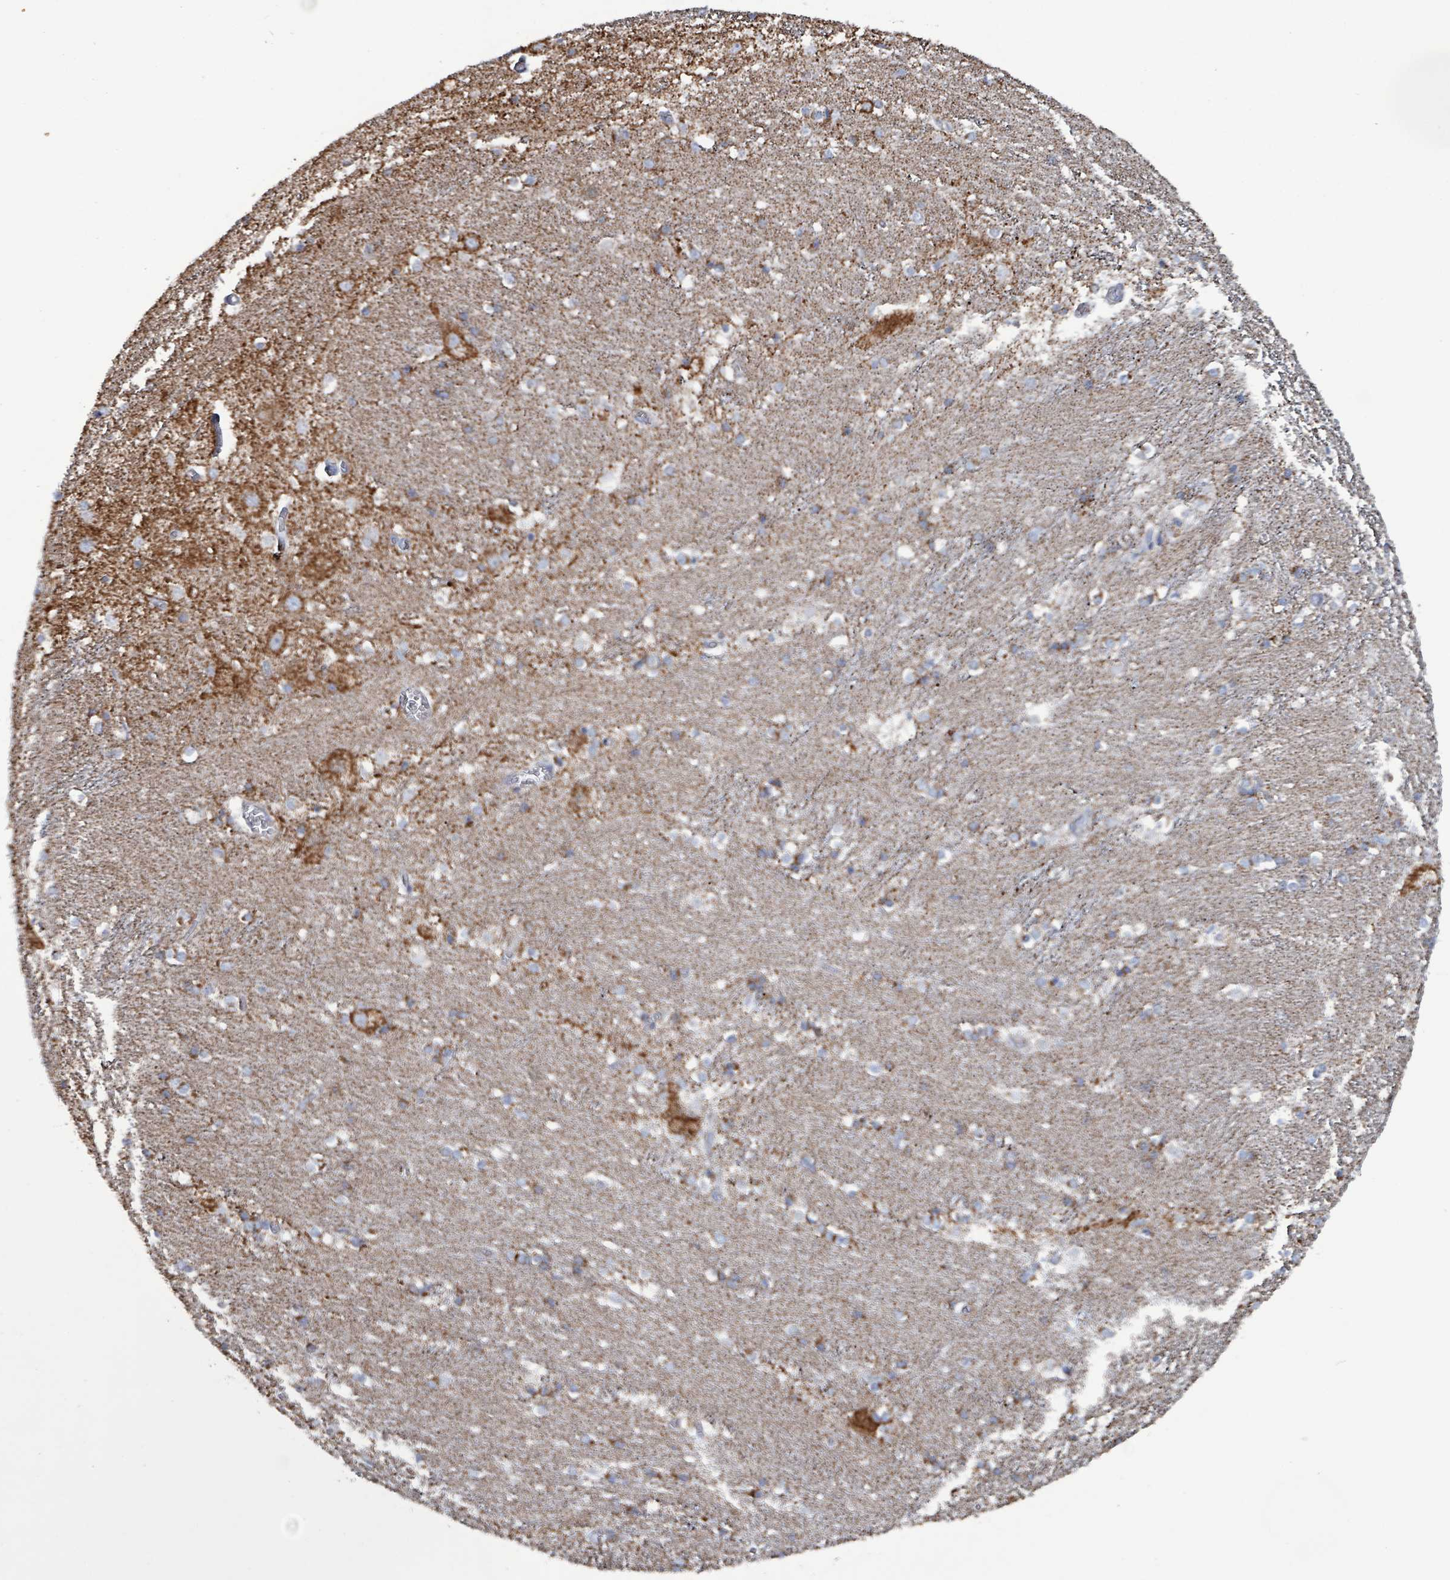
{"staining": {"intensity": "negative", "quantity": "none", "location": "none"}, "tissue": "caudate", "cell_type": "Glial cells", "image_type": "normal", "snomed": [{"axis": "morphology", "description": "Normal tissue, NOS"}, {"axis": "topography", "description": "Lateral ventricle wall"}], "caption": "IHC image of benign human caudate stained for a protein (brown), which displays no staining in glial cells.", "gene": "IDH3B", "patient": {"sex": "male", "age": 37}}